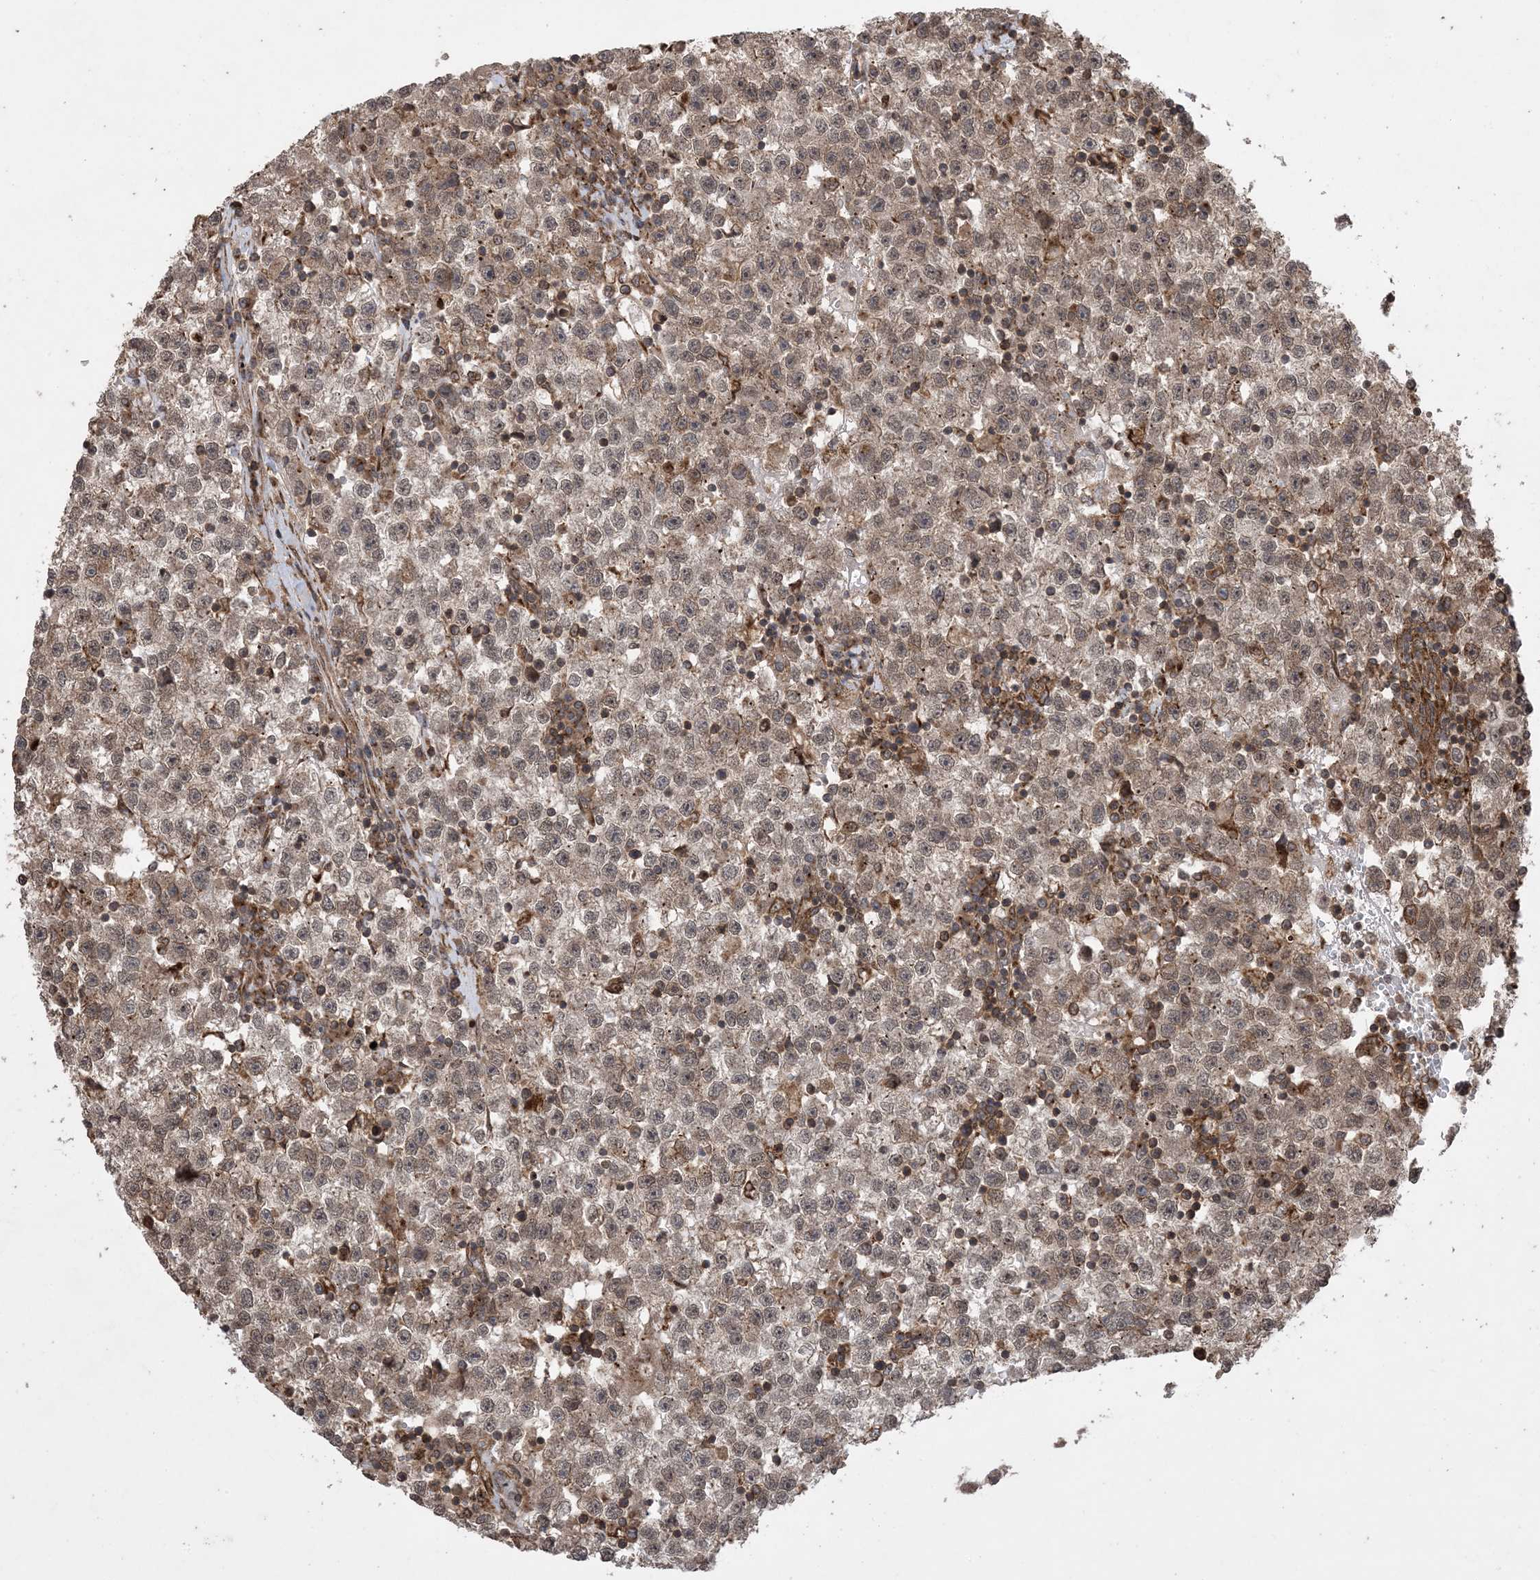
{"staining": {"intensity": "moderate", "quantity": ">75%", "location": "cytoplasmic/membranous,nuclear"}, "tissue": "testis cancer", "cell_type": "Tumor cells", "image_type": "cancer", "snomed": [{"axis": "morphology", "description": "Seminoma, NOS"}, {"axis": "topography", "description": "Testis"}], "caption": "Immunohistochemistry (IHC) of testis cancer reveals medium levels of moderate cytoplasmic/membranous and nuclear positivity in approximately >75% of tumor cells. Nuclei are stained in blue.", "gene": "ZNF511", "patient": {"sex": "male", "age": 22}}